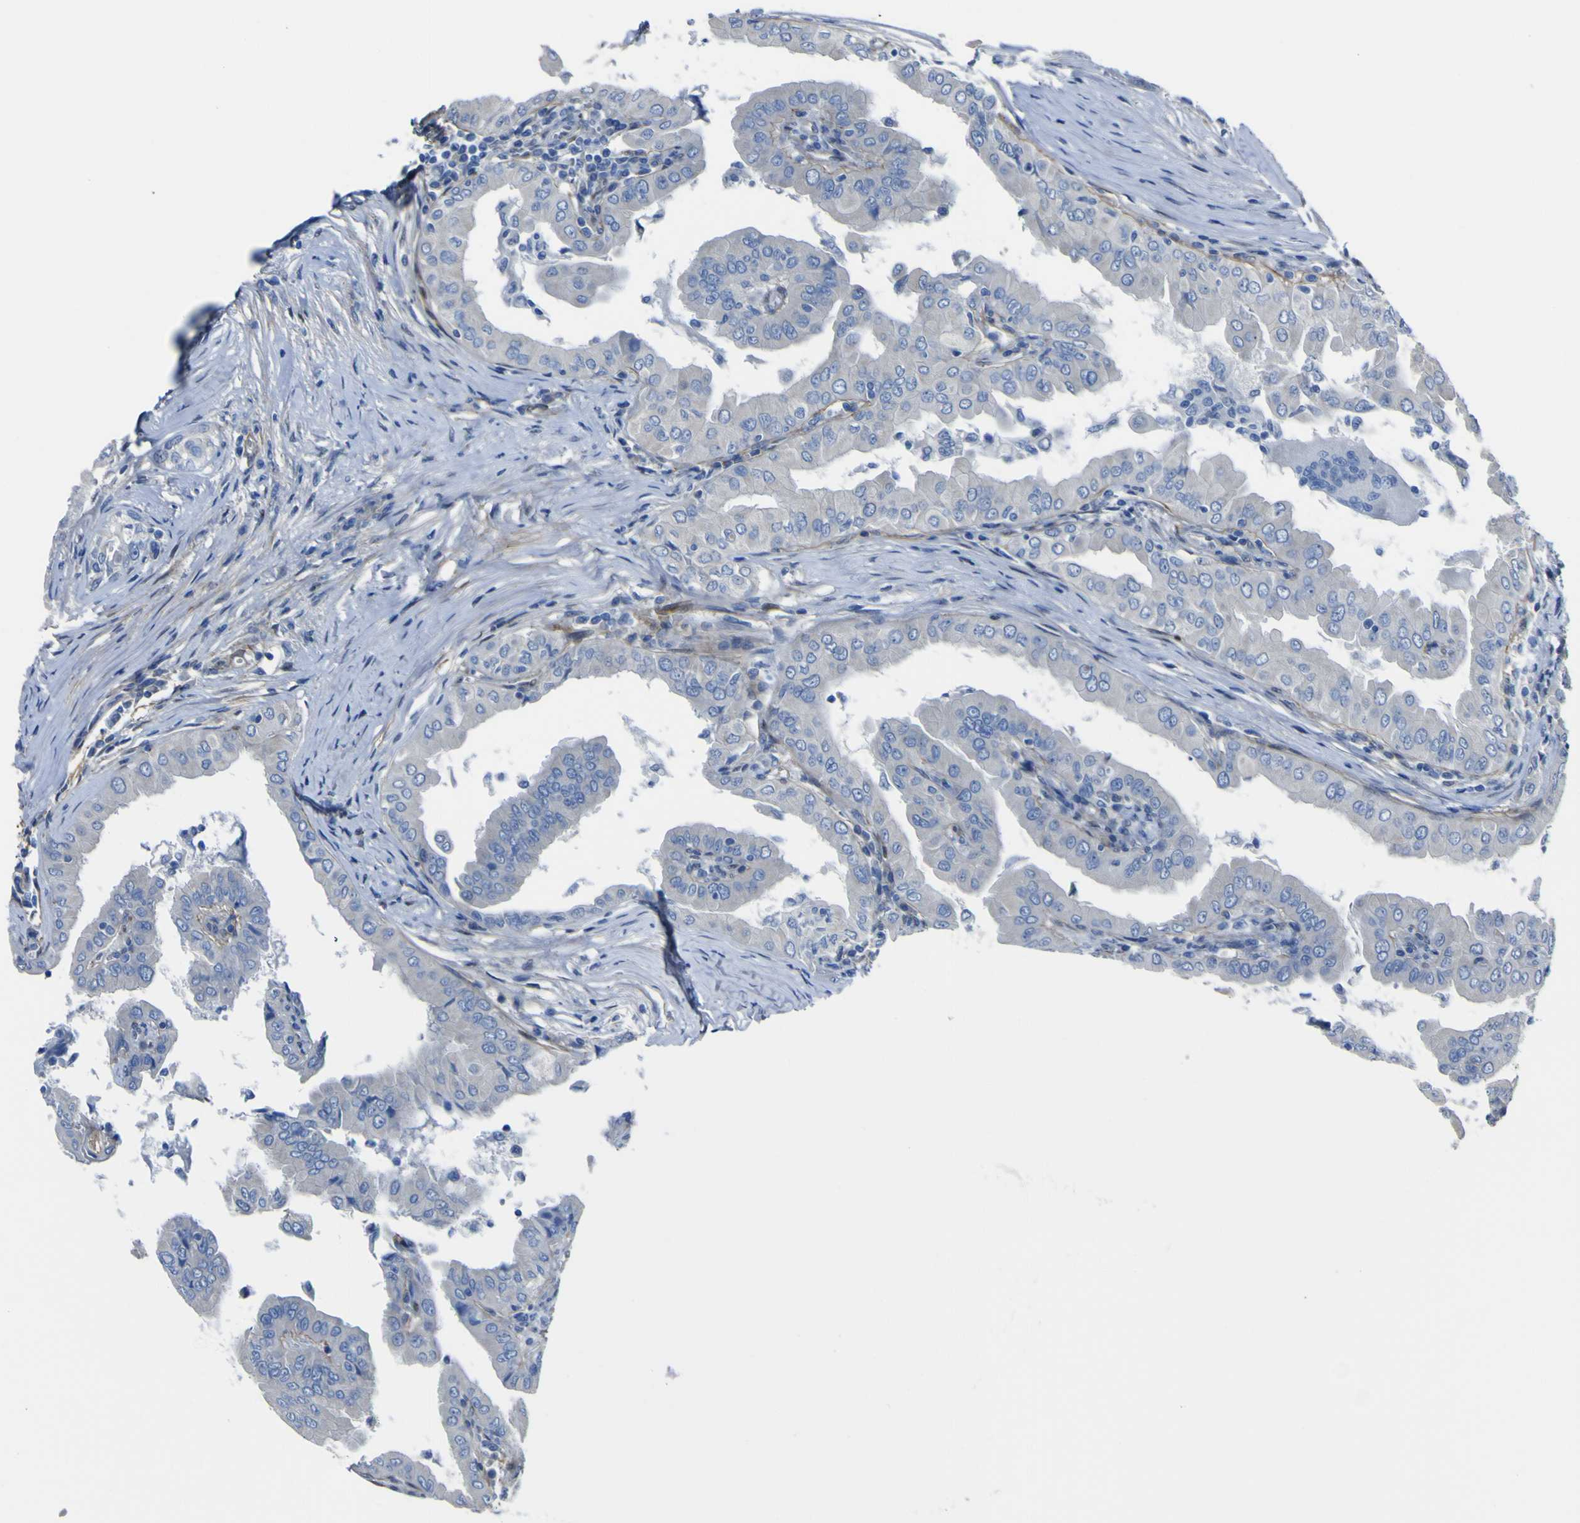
{"staining": {"intensity": "negative", "quantity": "none", "location": "none"}, "tissue": "thyroid cancer", "cell_type": "Tumor cells", "image_type": "cancer", "snomed": [{"axis": "morphology", "description": "Papillary adenocarcinoma, NOS"}, {"axis": "topography", "description": "Thyroid gland"}], "caption": "The immunohistochemistry photomicrograph has no significant expression in tumor cells of thyroid cancer tissue.", "gene": "LRRN1", "patient": {"sex": "male", "age": 33}}